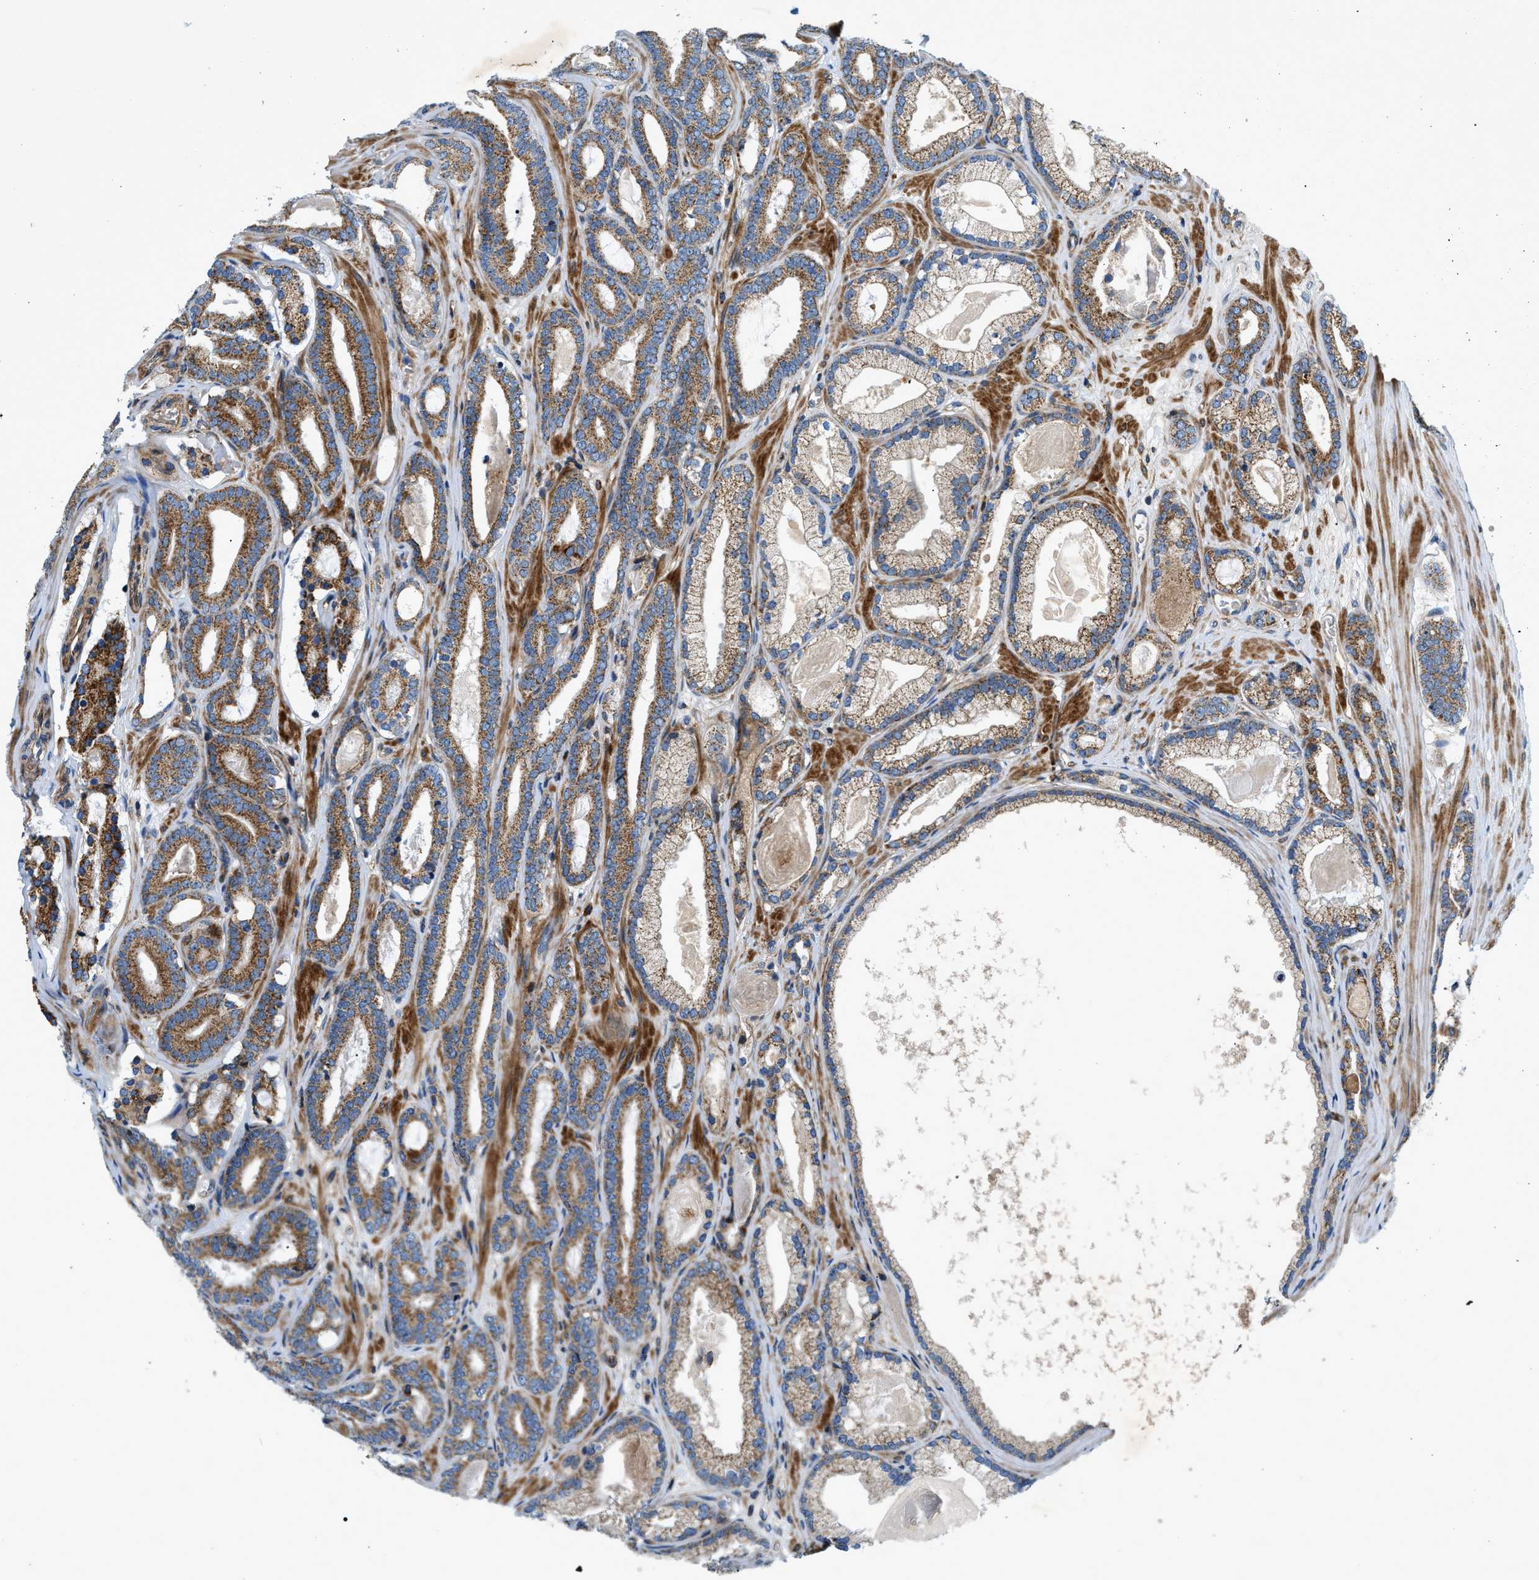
{"staining": {"intensity": "moderate", "quantity": ">75%", "location": "cytoplasmic/membranous"}, "tissue": "prostate cancer", "cell_type": "Tumor cells", "image_type": "cancer", "snomed": [{"axis": "morphology", "description": "Adenocarcinoma, High grade"}, {"axis": "topography", "description": "Prostate"}], "caption": "Human adenocarcinoma (high-grade) (prostate) stained with a protein marker exhibits moderate staining in tumor cells.", "gene": "DHODH", "patient": {"sex": "male", "age": 60}}